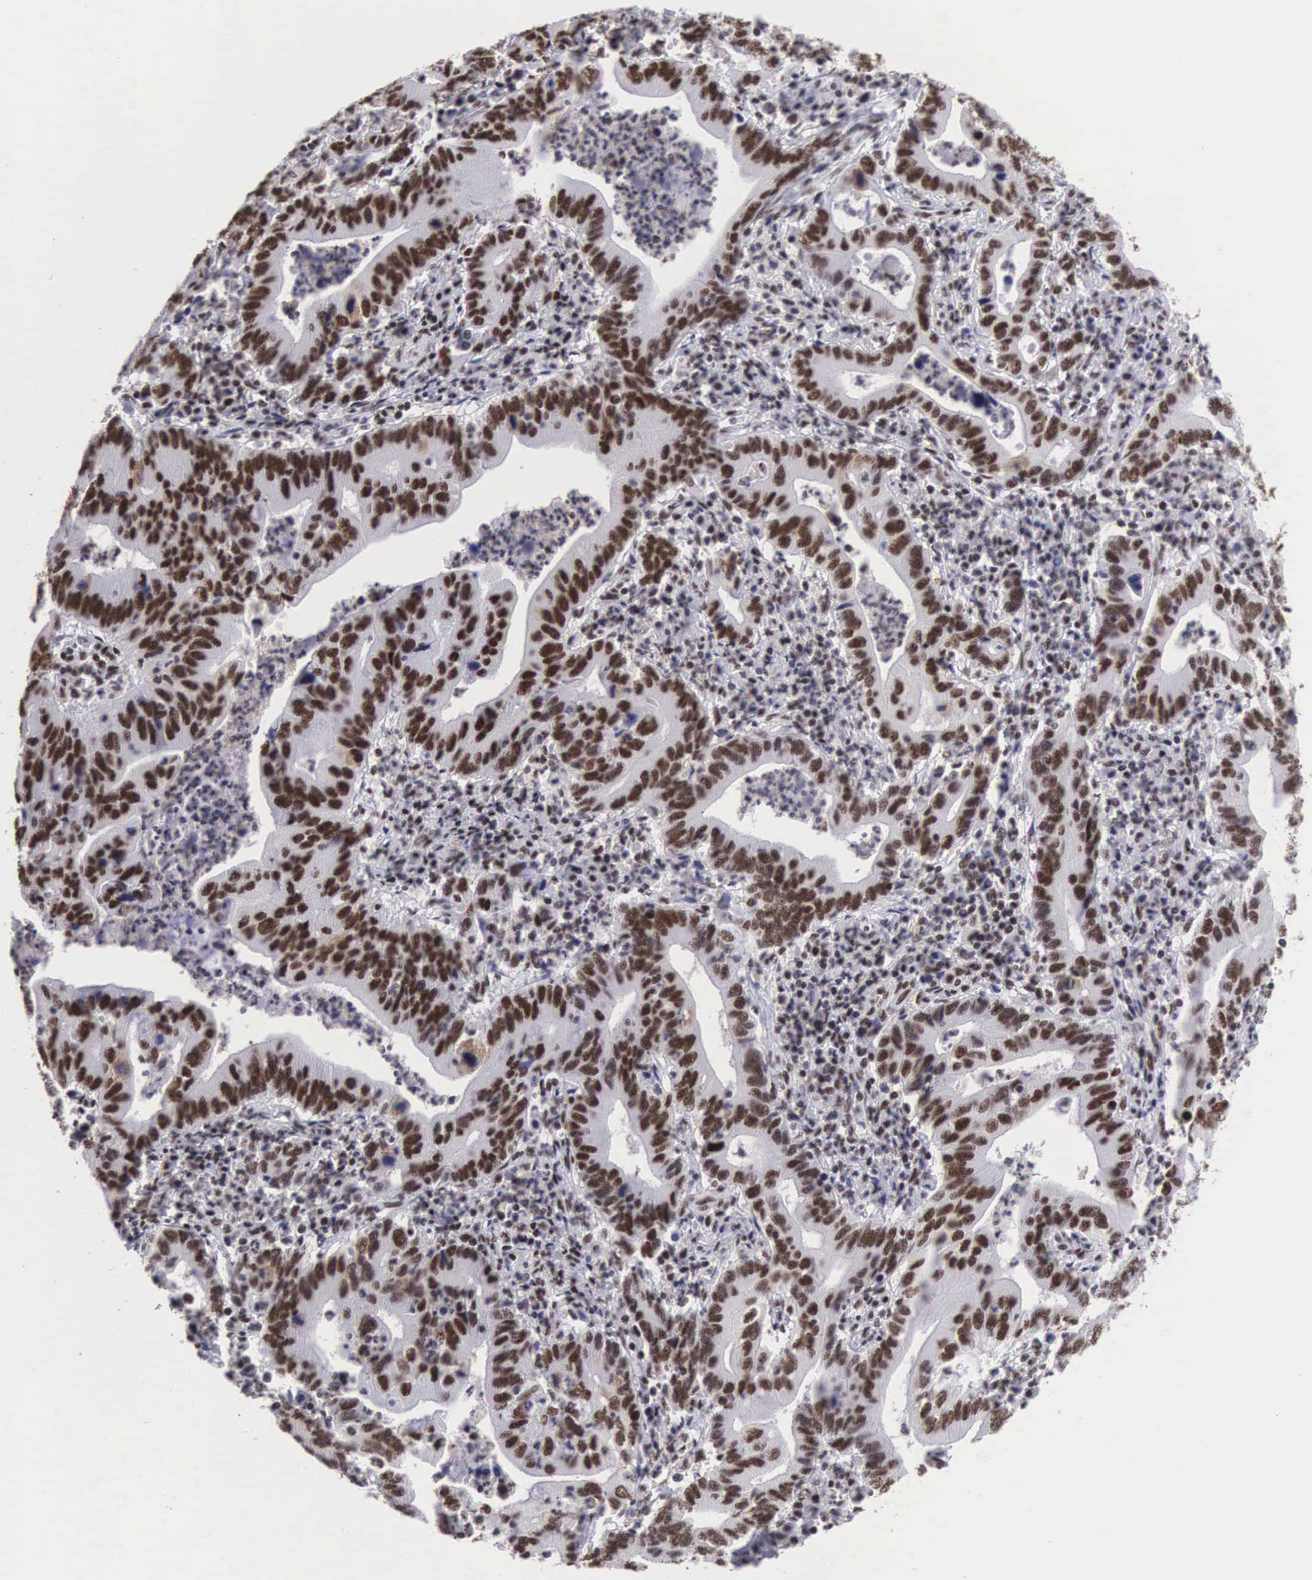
{"staining": {"intensity": "moderate", "quantity": ">75%", "location": "nuclear"}, "tissue": "stomach cancer", "cell_type": "Tumor cells", "image_type": "cancer", "snomed": [{"axis": "morphology", "description": "Adenocarcinoma, NOS"}, {"axis": "topography", "description": "Stomach, upper"}], "caption": "Adenocarcinoma (stomach) stained with a brown dye displays moderate nuclear positive positivity in about >75% of tumor cells.", "gene": "SF3A1", "patient": {"sex": "male", "age": 63}}